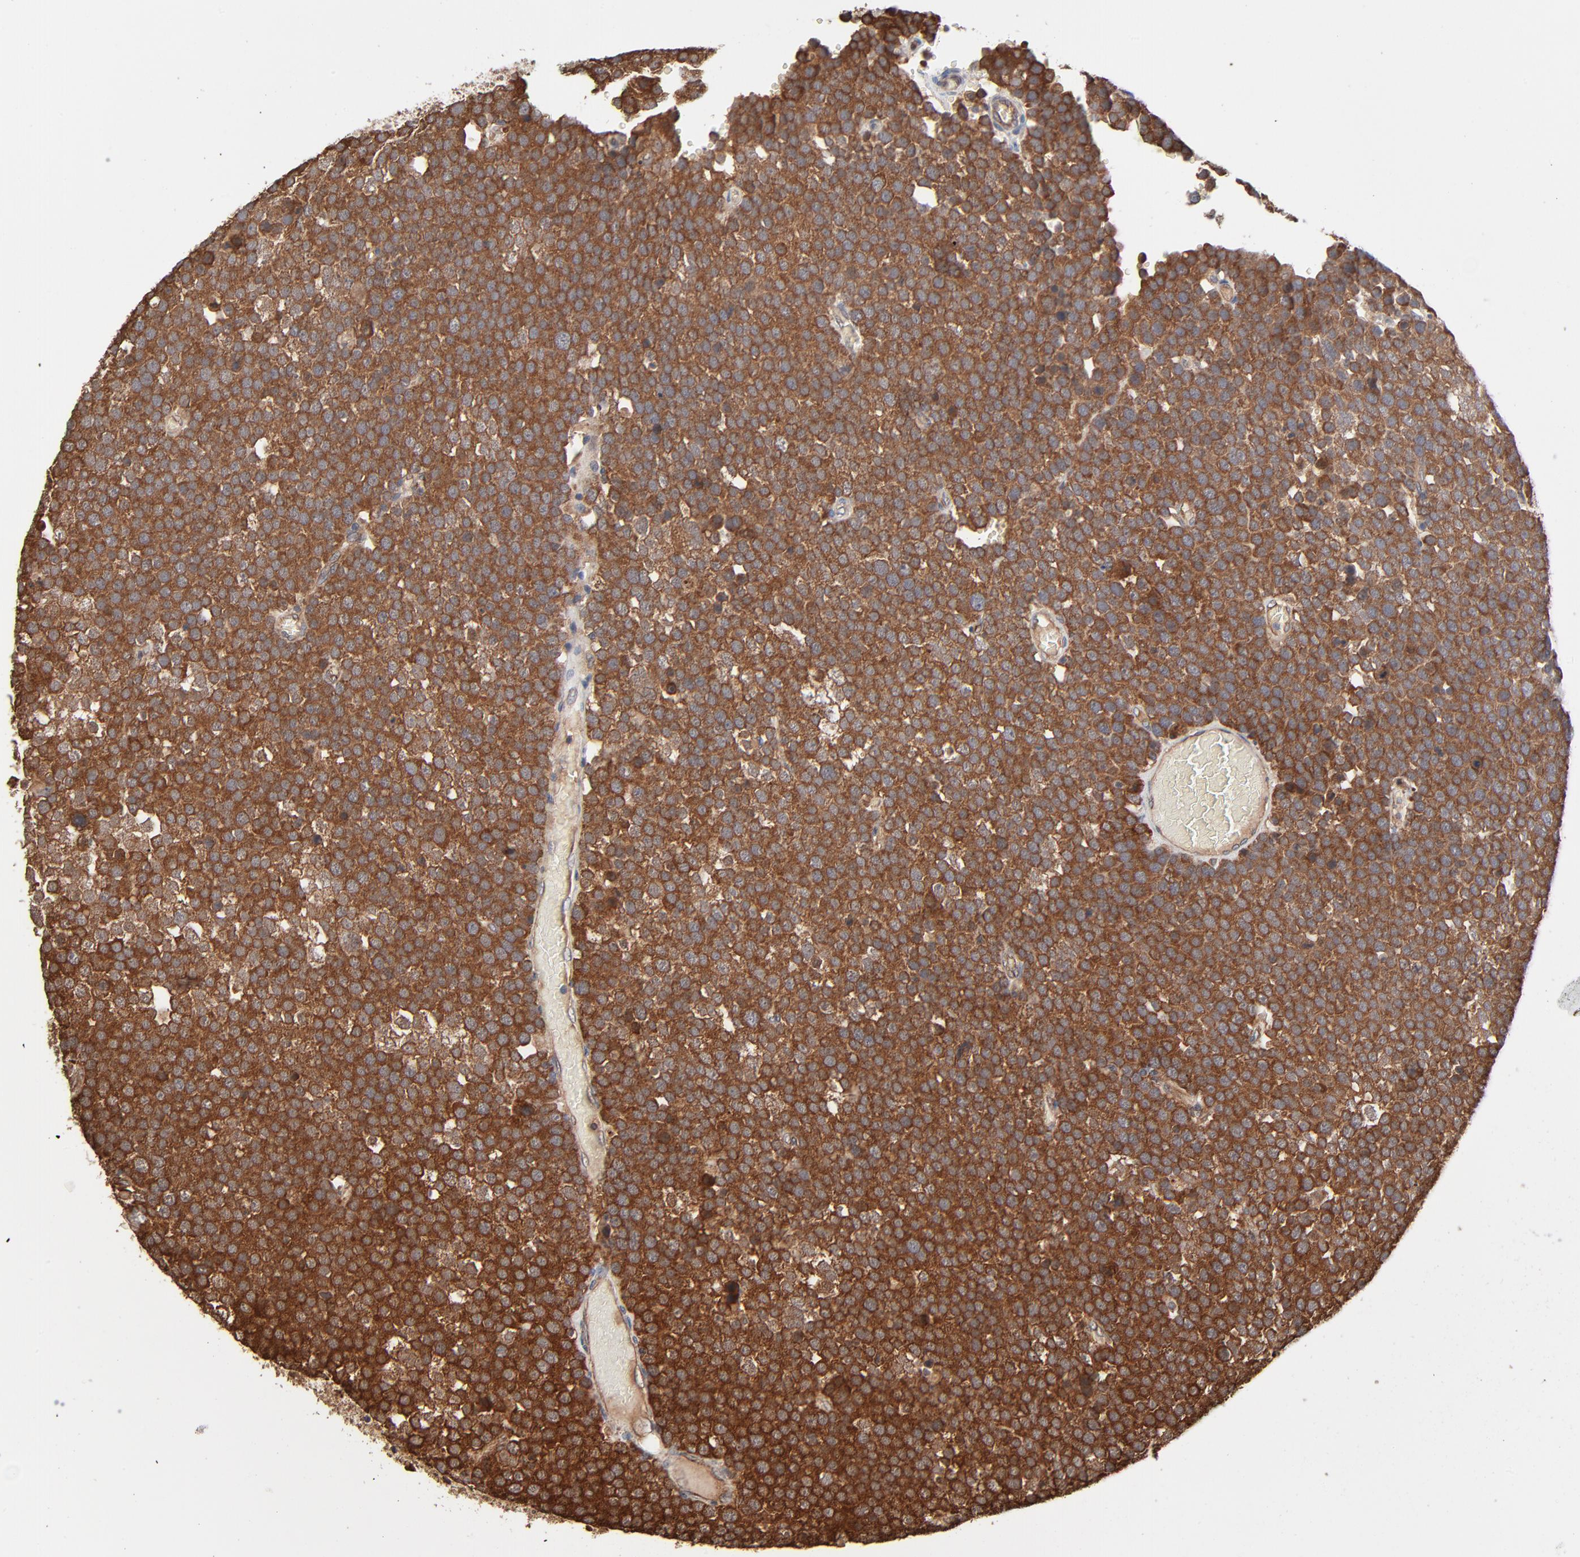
{"staining": {"intensity": "strong", "quantity": ">75%", "location": "cytoplasmic/membranous"}, "tissue": "testis cancer", "cell_type": "Tumor cells", "image_type": "cancer", "snomed": [{"axis": "morphology", "description": "Seminoma, NOS"}, {"axis": "topography", "description": "Testis"}], "caption": "This is an image of immunohistochemistry (IHC) staining of testis seminoma, which shows strong expression in the cytoplasmic/membranous of tumor cells.", "gene": "ABLIM3", "patient": {"sex": "male", "age": 71}}